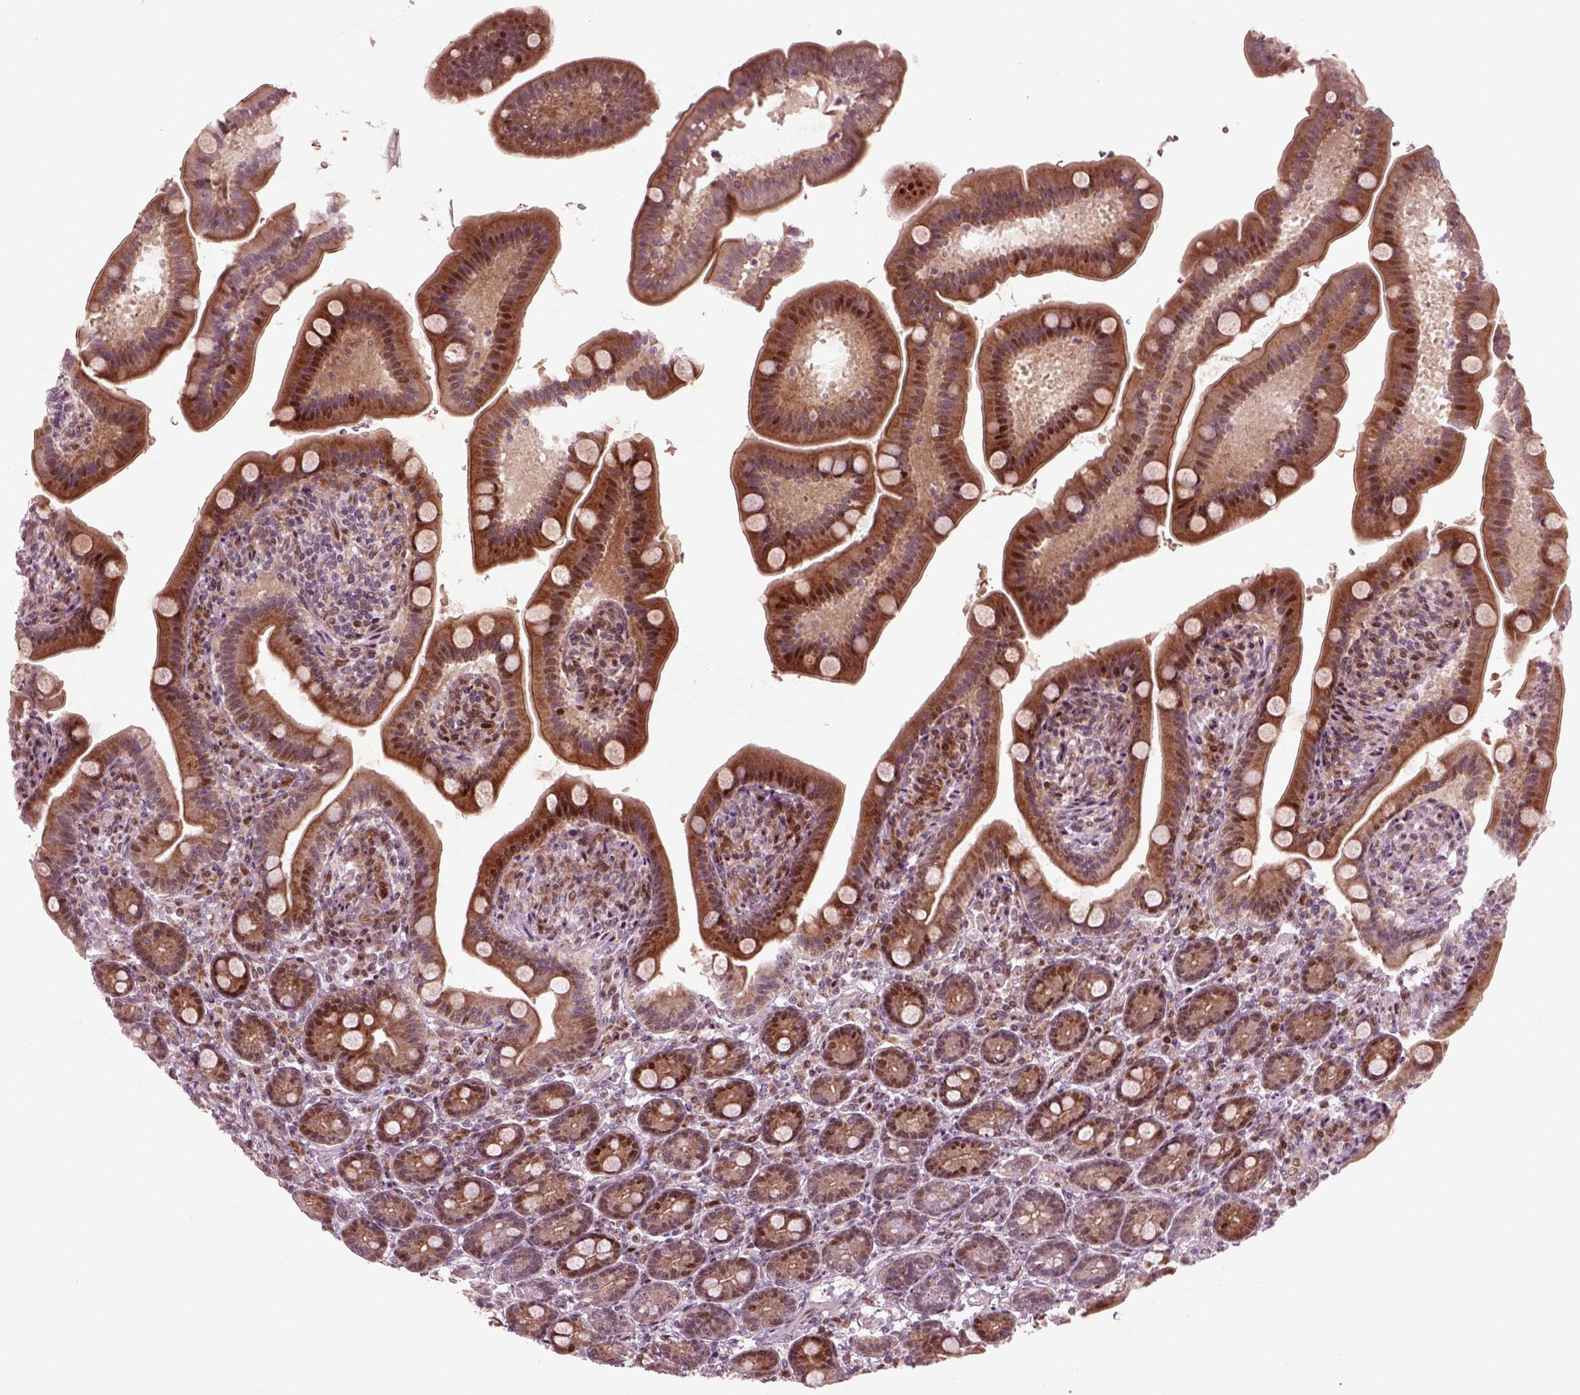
{"staining": {"intensity": "strong", "quantity": ">75%", "location": "cytoplasmic/membranous,nuclear"}, "tissue": "small intestine", "cell_type": "Glandular cells", "image_type": "normal", "snomed": [{"axis": "morphology", "description": "Normal tissue, NOS"}, {"axis": "topography", "description": "Small intestine"}], "caption": "Benign small intestine exhibits strong cytoplasmic/membranous,nuclear staining in approximately >75% of glandular cells, visualized by immunohistochemistry.", "gene": "CDC14A", "patient": {"sex": "male", "age": 66}}